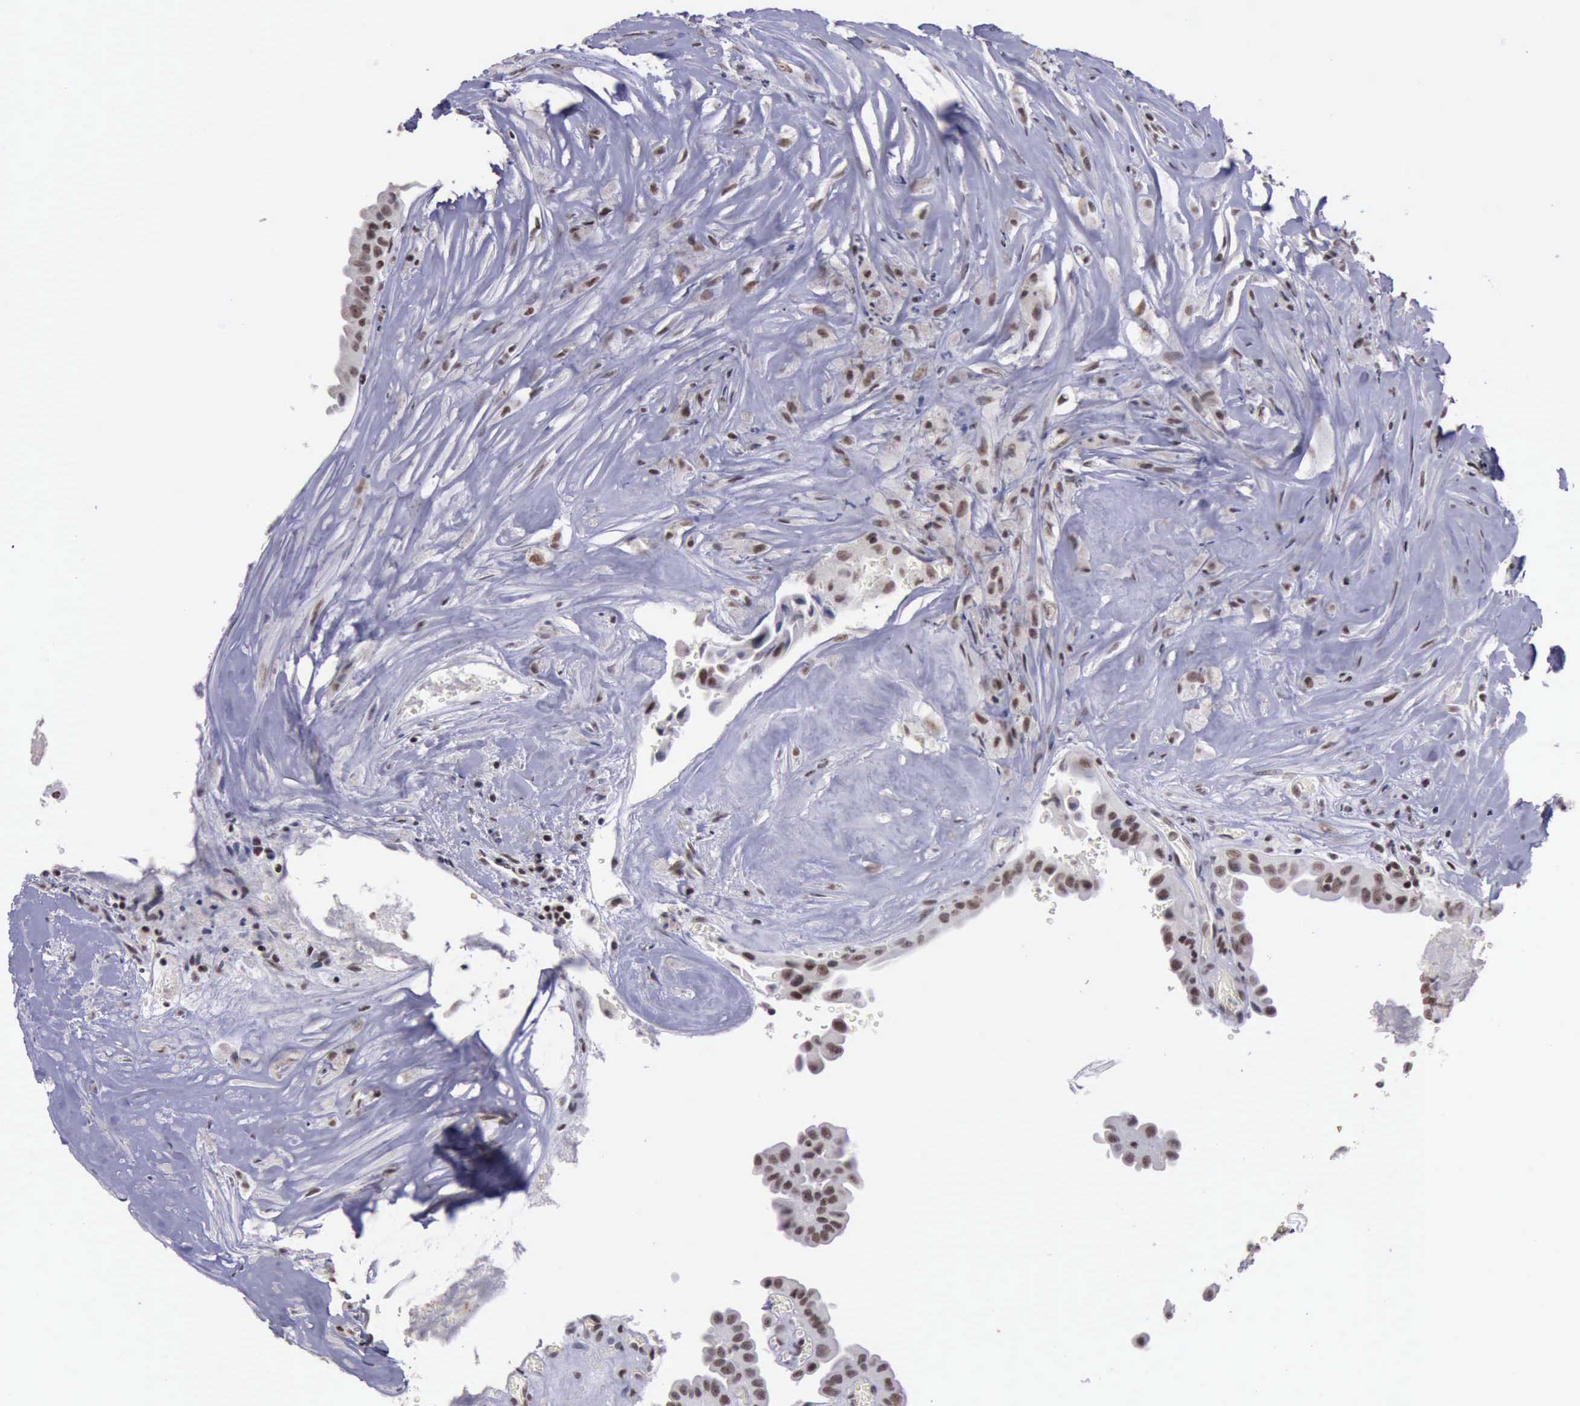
{"staining": {"intensity": "moderate", "quantity": "25%-75%", "location": "nuclear"}, "tissue": "thyroid cancer", "cell_type": "Tumor cells", "image_type": "cancer", "snomed": [{"axis": "morphology", "description": "Papillary adenocarcinoma, NOS"}, {"axis": "topography", "description": "Thyroid gland"}], "caption": "Thyroid papillary adenocarcinoma tissue demonstrates moderate nuclear positivity in approximately 25%-75% of tumor cells, visualized by immunohistochemistry. (brown staining indicates protein expression, while blue staining denotes nuclei).", "gene": "YY1", "patient": {"sex": "male", "age": 87}}